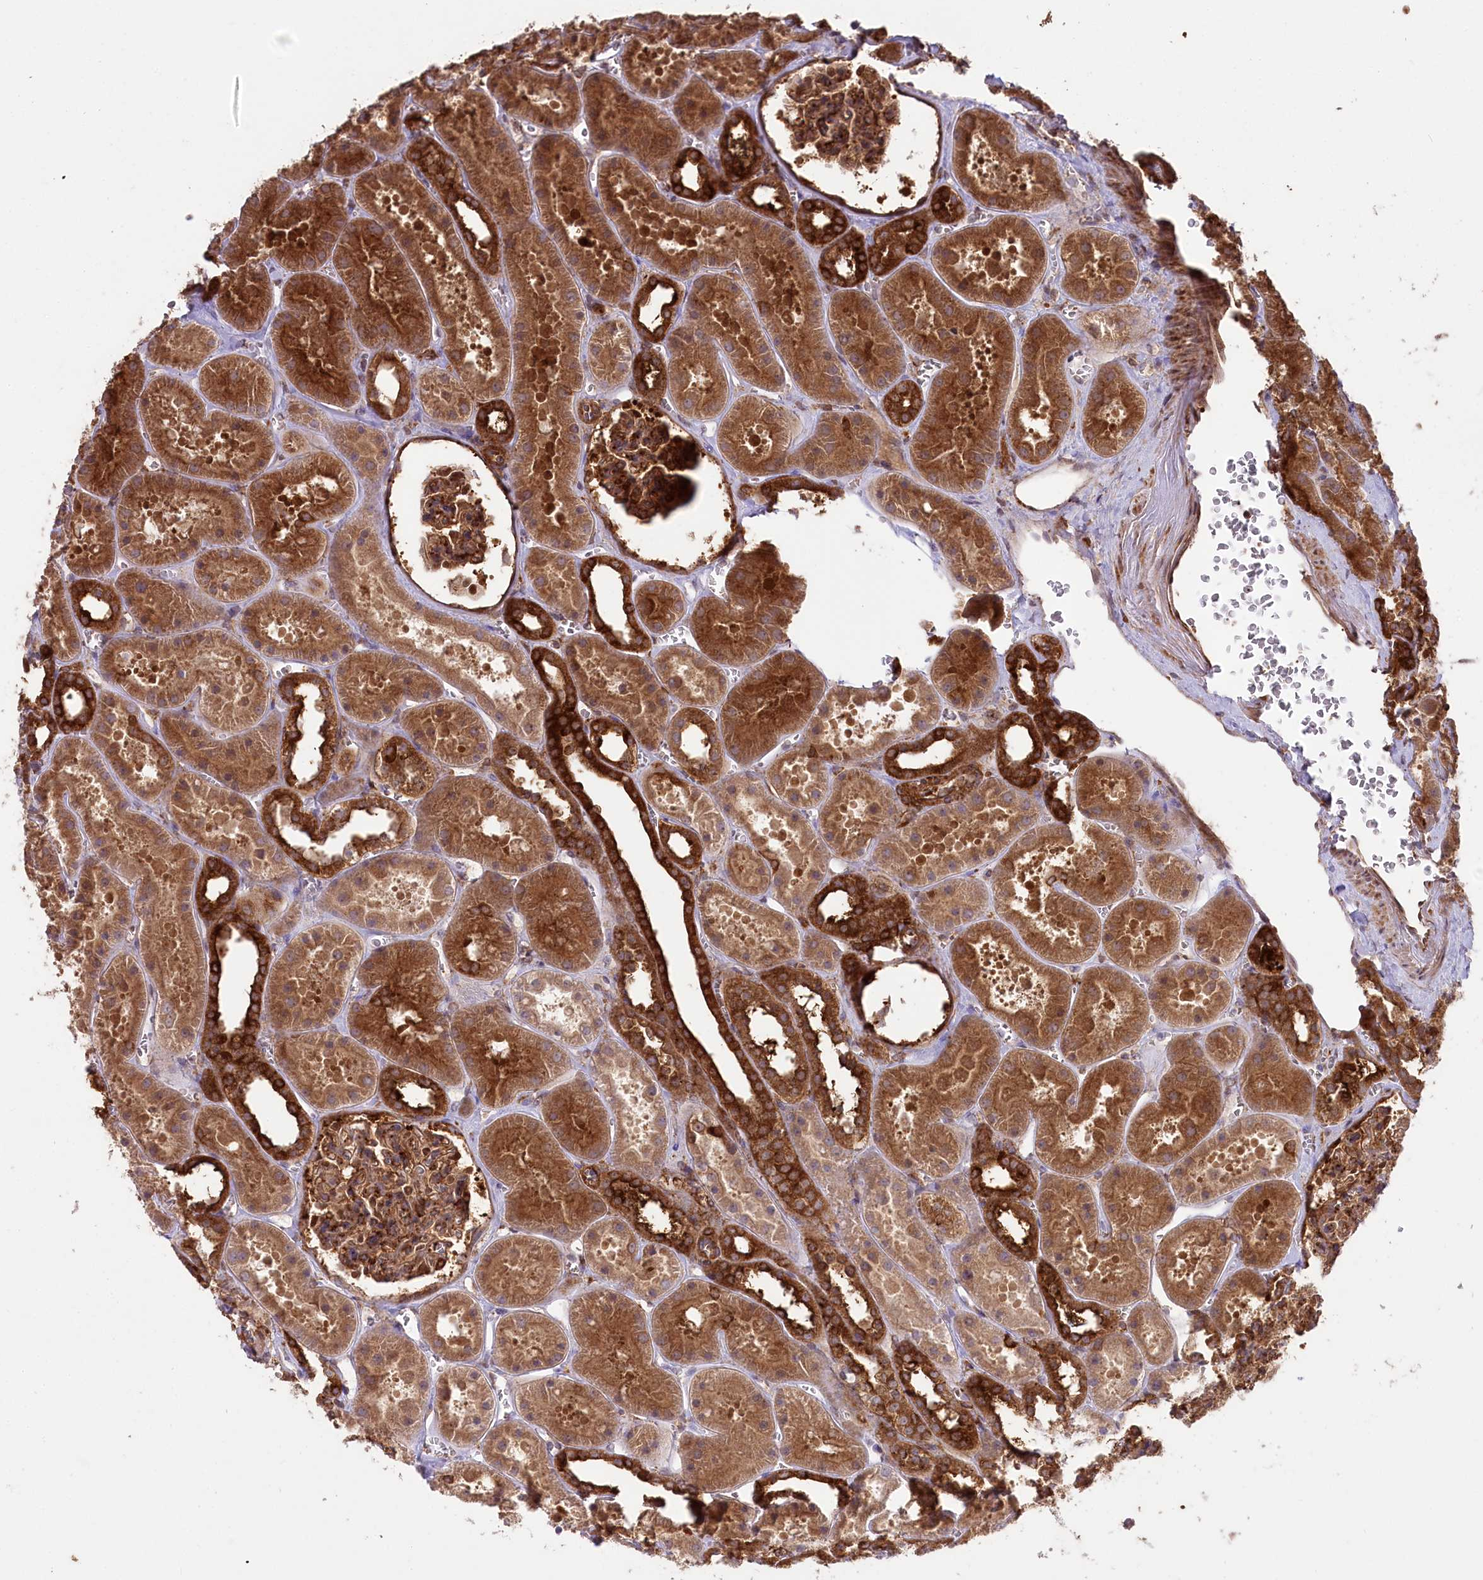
{"staining": {"intensity": "strong", "quantity": ">75%", "location": "cytoplasmic/membranous"}, "tissue": "kidney", "cell_type": "Cells in glomeruli", "image_type": "normal", "snomed": [{"axis": "morphology", "description": "Normal tissue, NOS"}, {"axis": "topography", "description": "Kidney"}], "caption": "Normal kidney exhibits strong cytoplasmic/membranous positivity in approximately >75% of cells in glomeruli, visualized by immunohistochemistry. The protein is shown in brown color, while the nuclei are stained blue.", "gene": "CCDC91", "patient": {"sex": "female", "age": 41}}